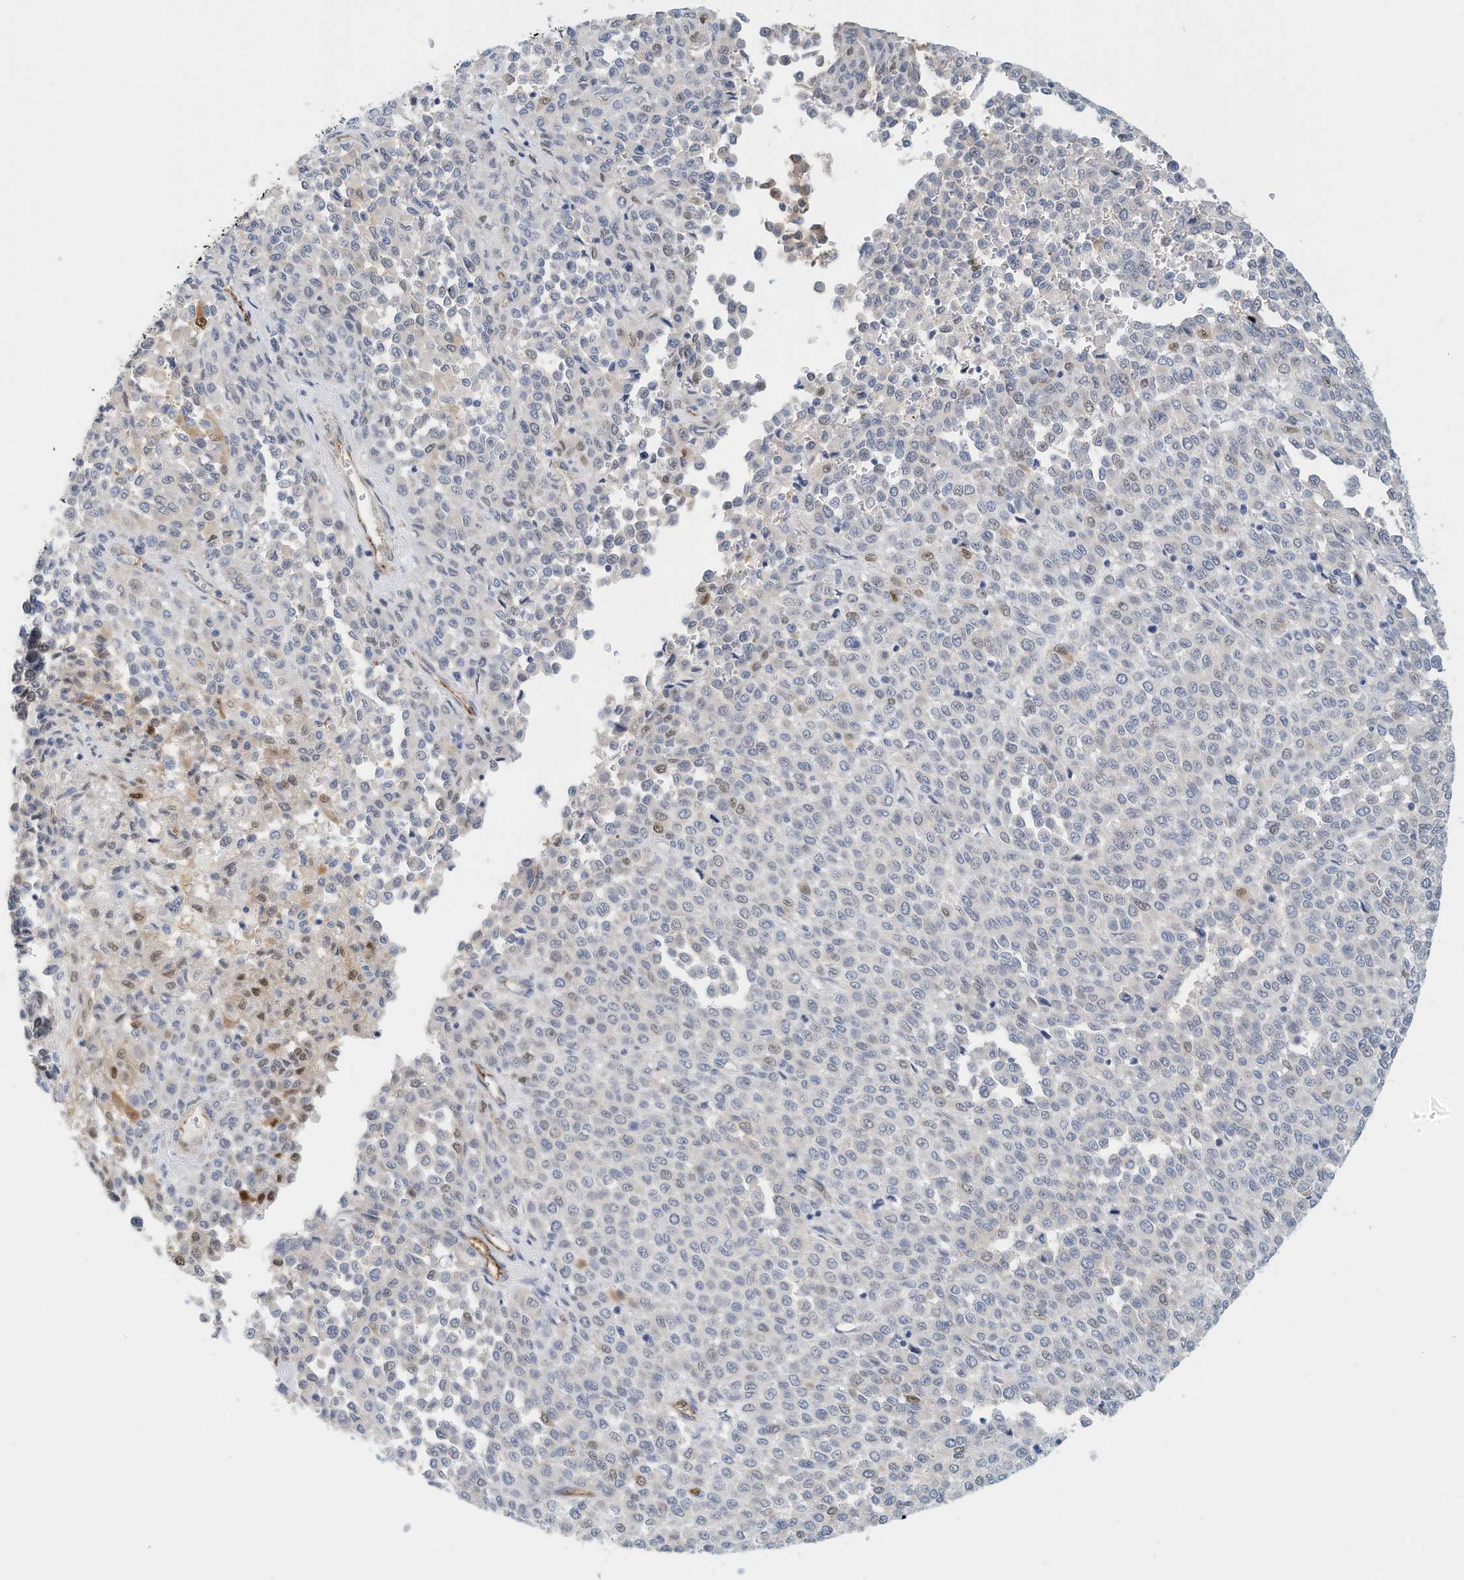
{"staining": {"intensity": "negative", "quantity": "none", "location": "none"}, "tissue": "melanoma", "cell_type": "Tumor cells", "image_type": "cancer", "snomed": [{"axis": "morphology", "description": "Malignant melanoma, Metastatic site"}, {"axis": "topography", "description": "Pancreas"}], "caption": "Immunohistochemical staining of human malignant melanoma (metastatic site) exhibits no significant staining in tumor cells.", "gene": "ARHGAP28", "patient": {"sex": "female", "age": 30}}